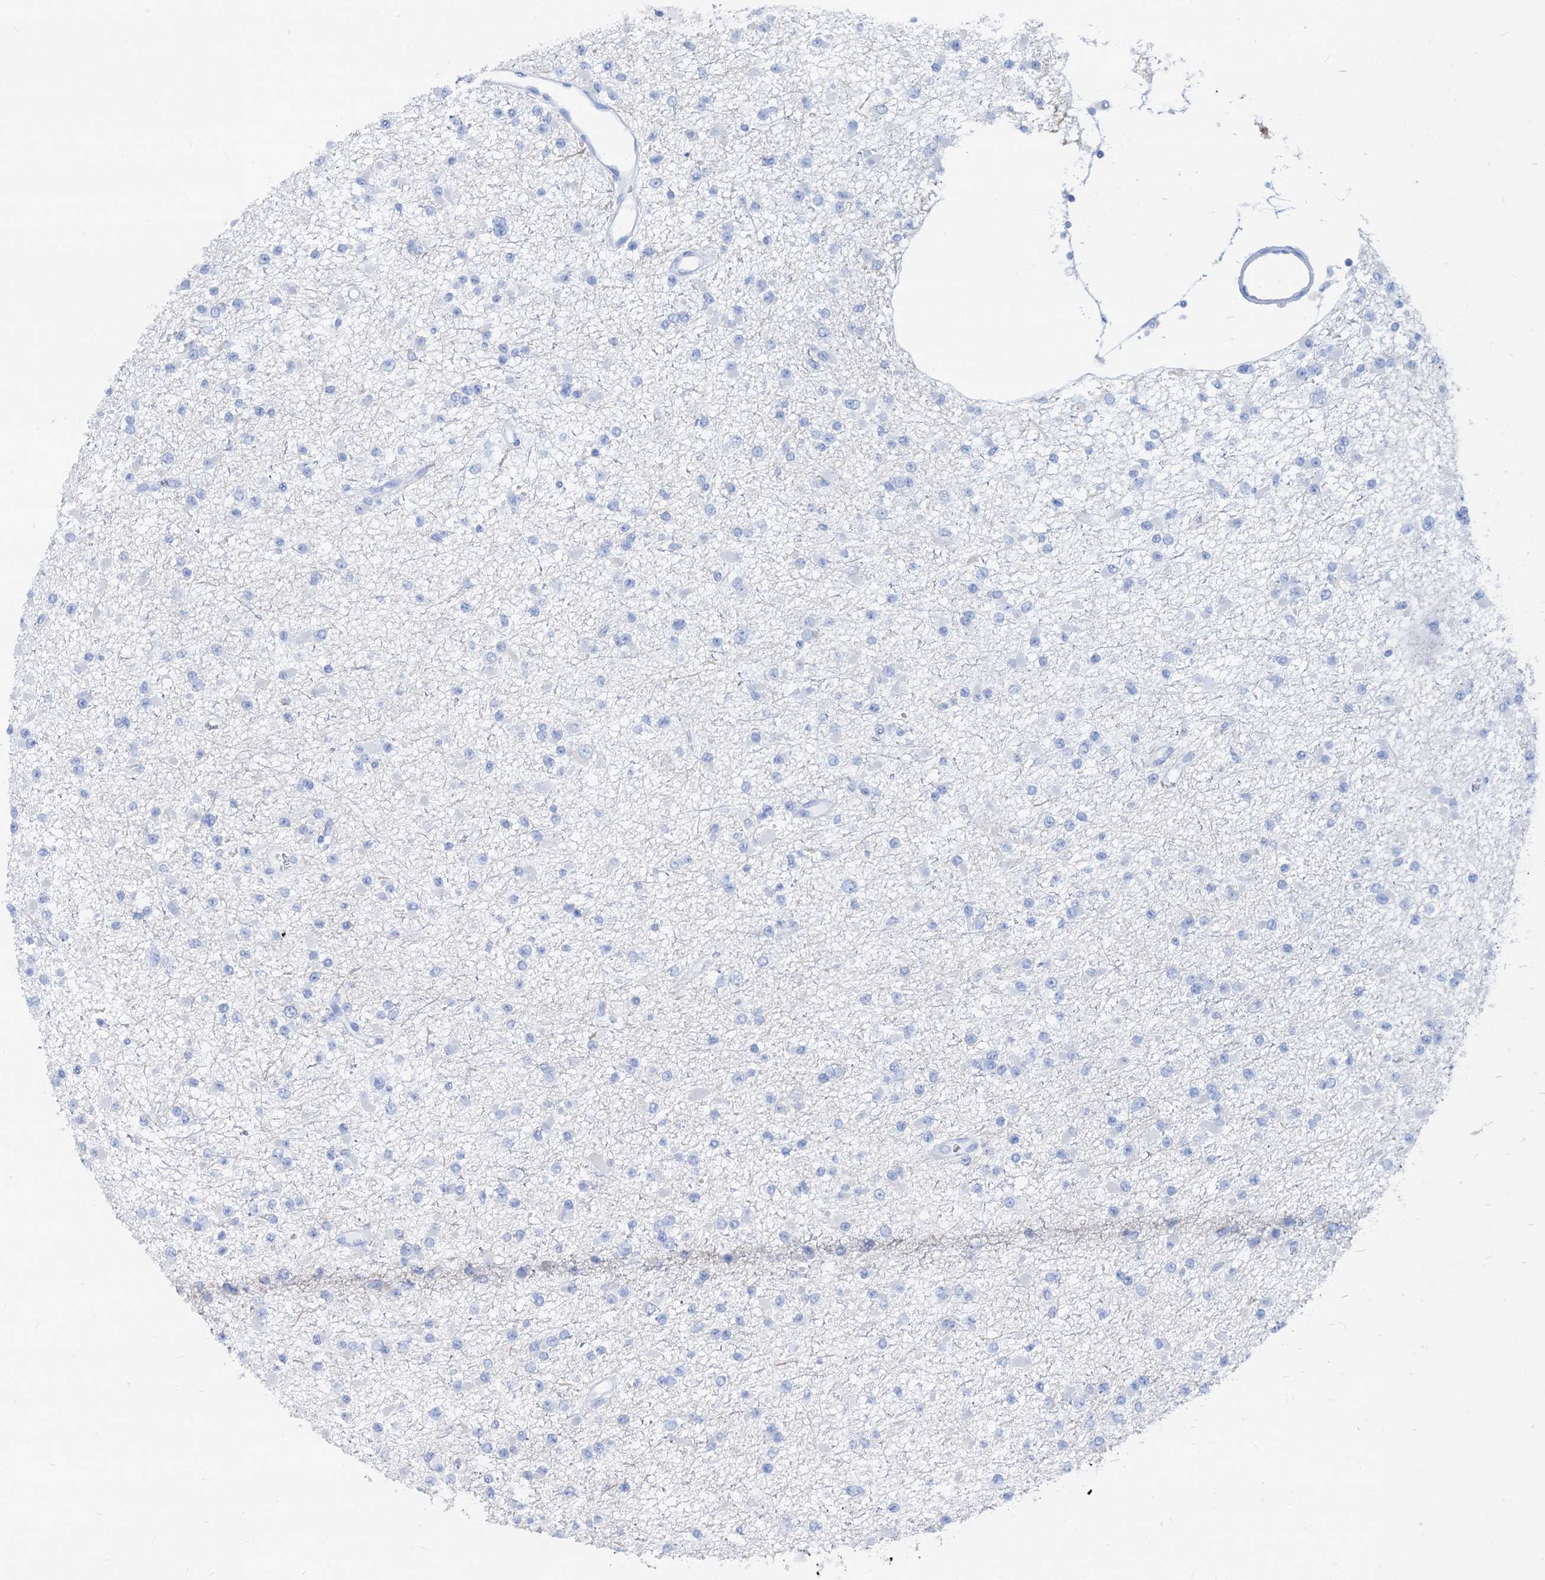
{"staining": {"intensity": "negative", "quantity": "none", "location": "none"}, "tissue": "glioma", "cell_type": "Tumor cells", "image_type": "cancer", "snomed": [{"axis": "morphology", "description": "Glioma, malignant, Low grade"}, {"axis": "topography", "description": "Brain"}], "caption": "There is no significant expression in tumor cells of glioma.", "gene": "RBP3", "patient": {"sex": "female", "age": 22}}